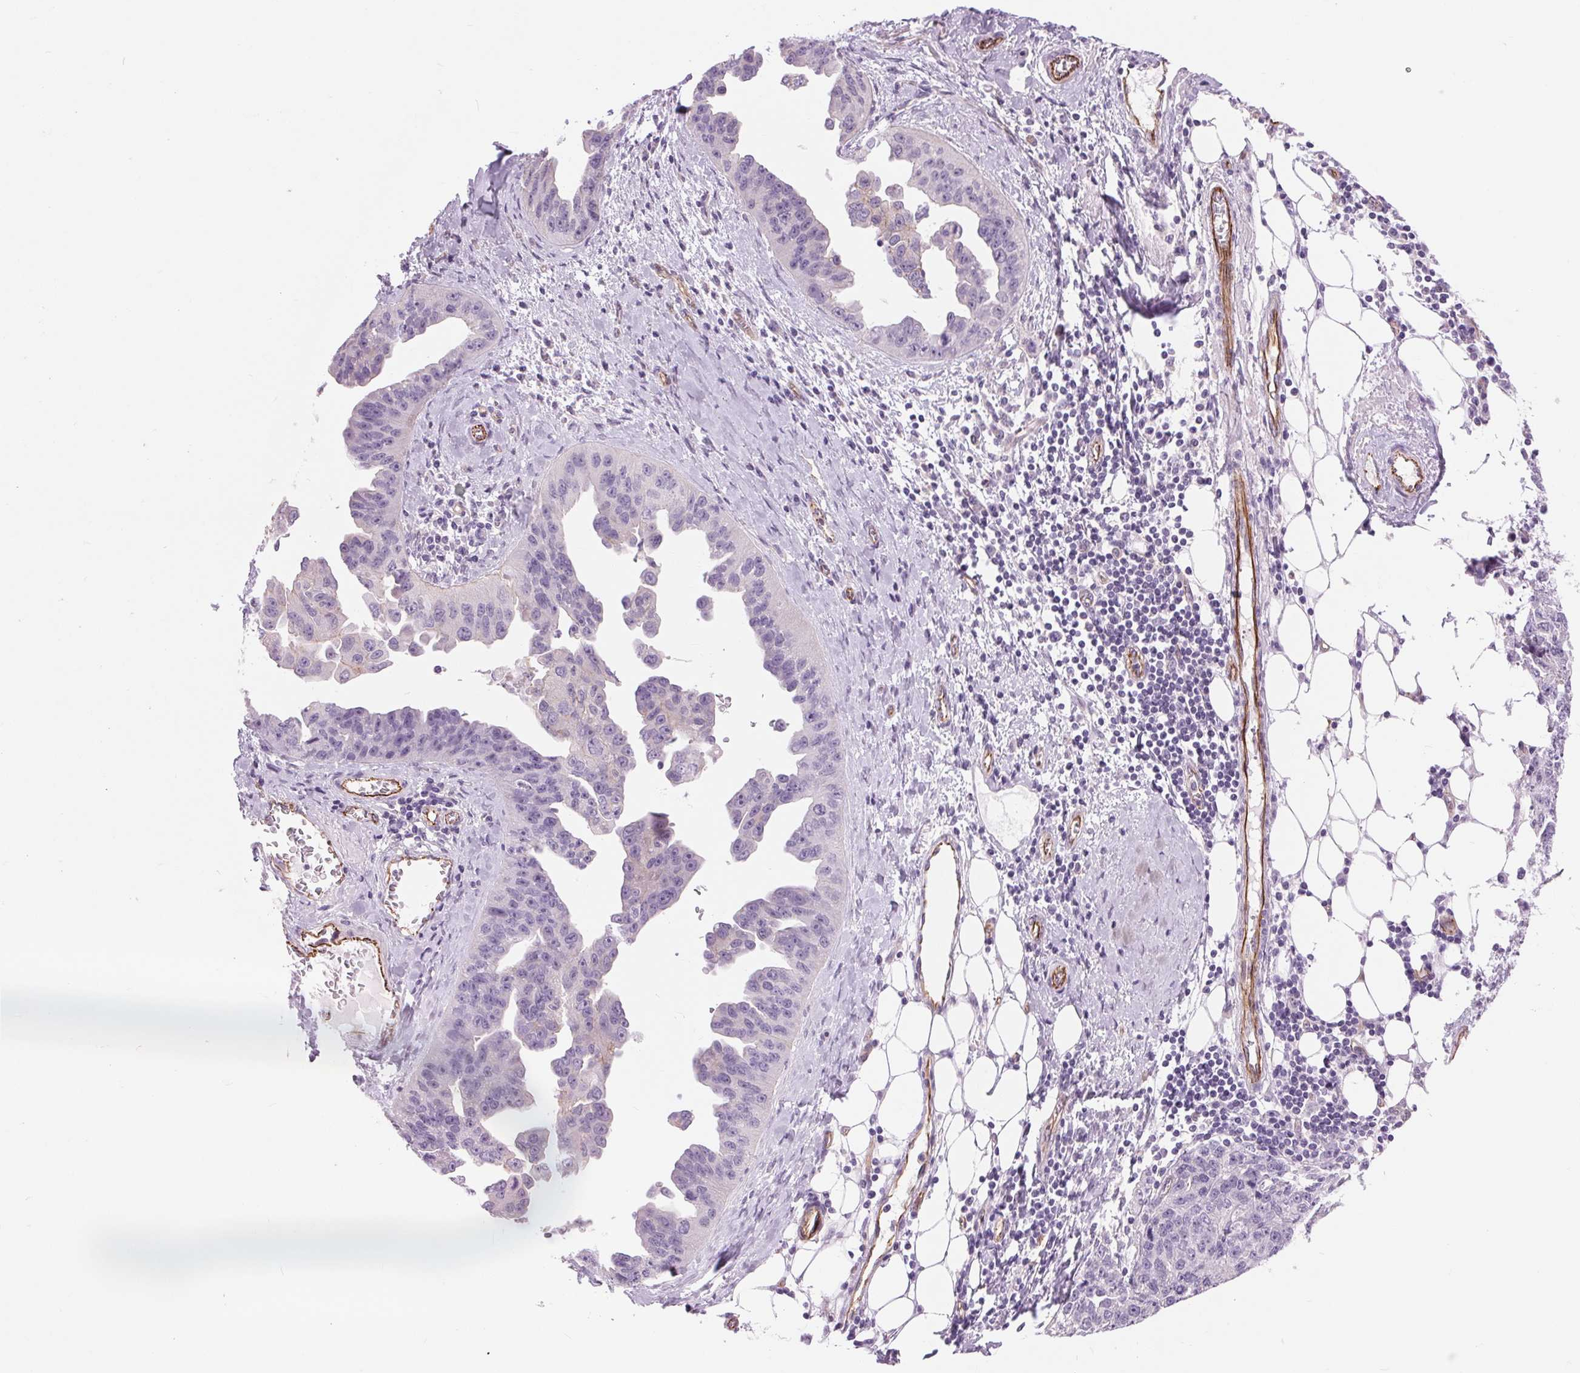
{"staining": {"intensity": "negative", "quantity": "none", "location": "none"}, "tissue": "ovarian cancer", "cell_type": "Tumor cells", "image_type": "cancer", "snomed": [{"axis": "morphology", "description": "Cystadenocarcinoma, serous, NOS"}, {"axis": "topography", "description": "Ovary"}], "caption": "Protein analysis of ovarian cancer shows no significant expression in tumor cells.", "gene": "DIXDC1", "patient": {"sex": "female", "age": 75}}